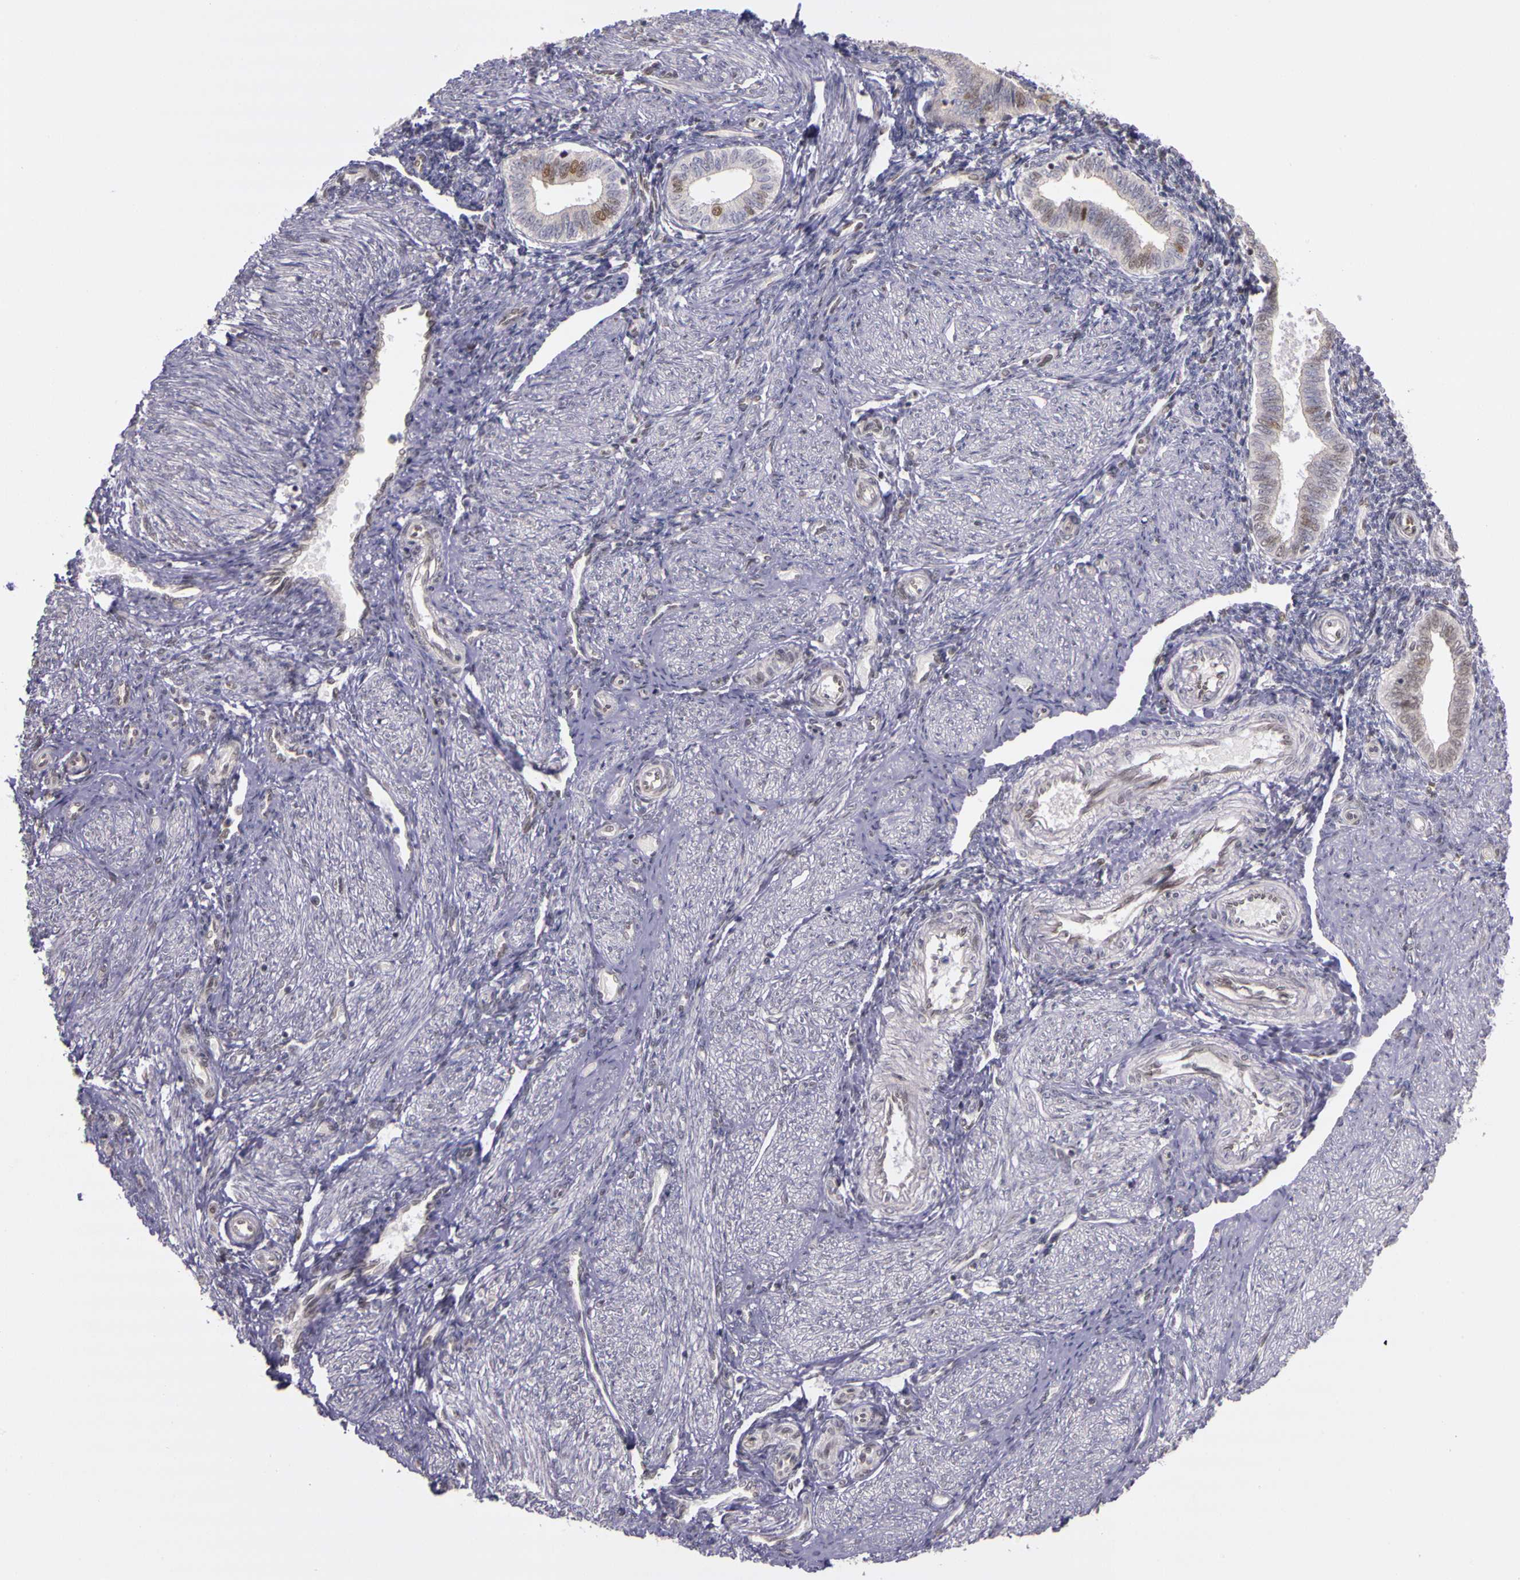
{"staining": {"intensity": "weak", "quantity": "25%-75%", "location": "nuclear"}, "tissue": "endometrium", "cell_type": "Cells in endometrial stroma", "image_type": "normal", "snomed": [{"axis": "morphology", "description": "Normal tissue, NOS"}, {"axis": "topography", "description": "Endometrium"}], "caption": "Endometrium stained with DAB immunohistochemistry (IHC) displays low levels of weak nuclear expression in about 25%-75% of cells in endometrial stroma.", "gene": "WDR13", "patient": {"sex": "female", "age": 36}}